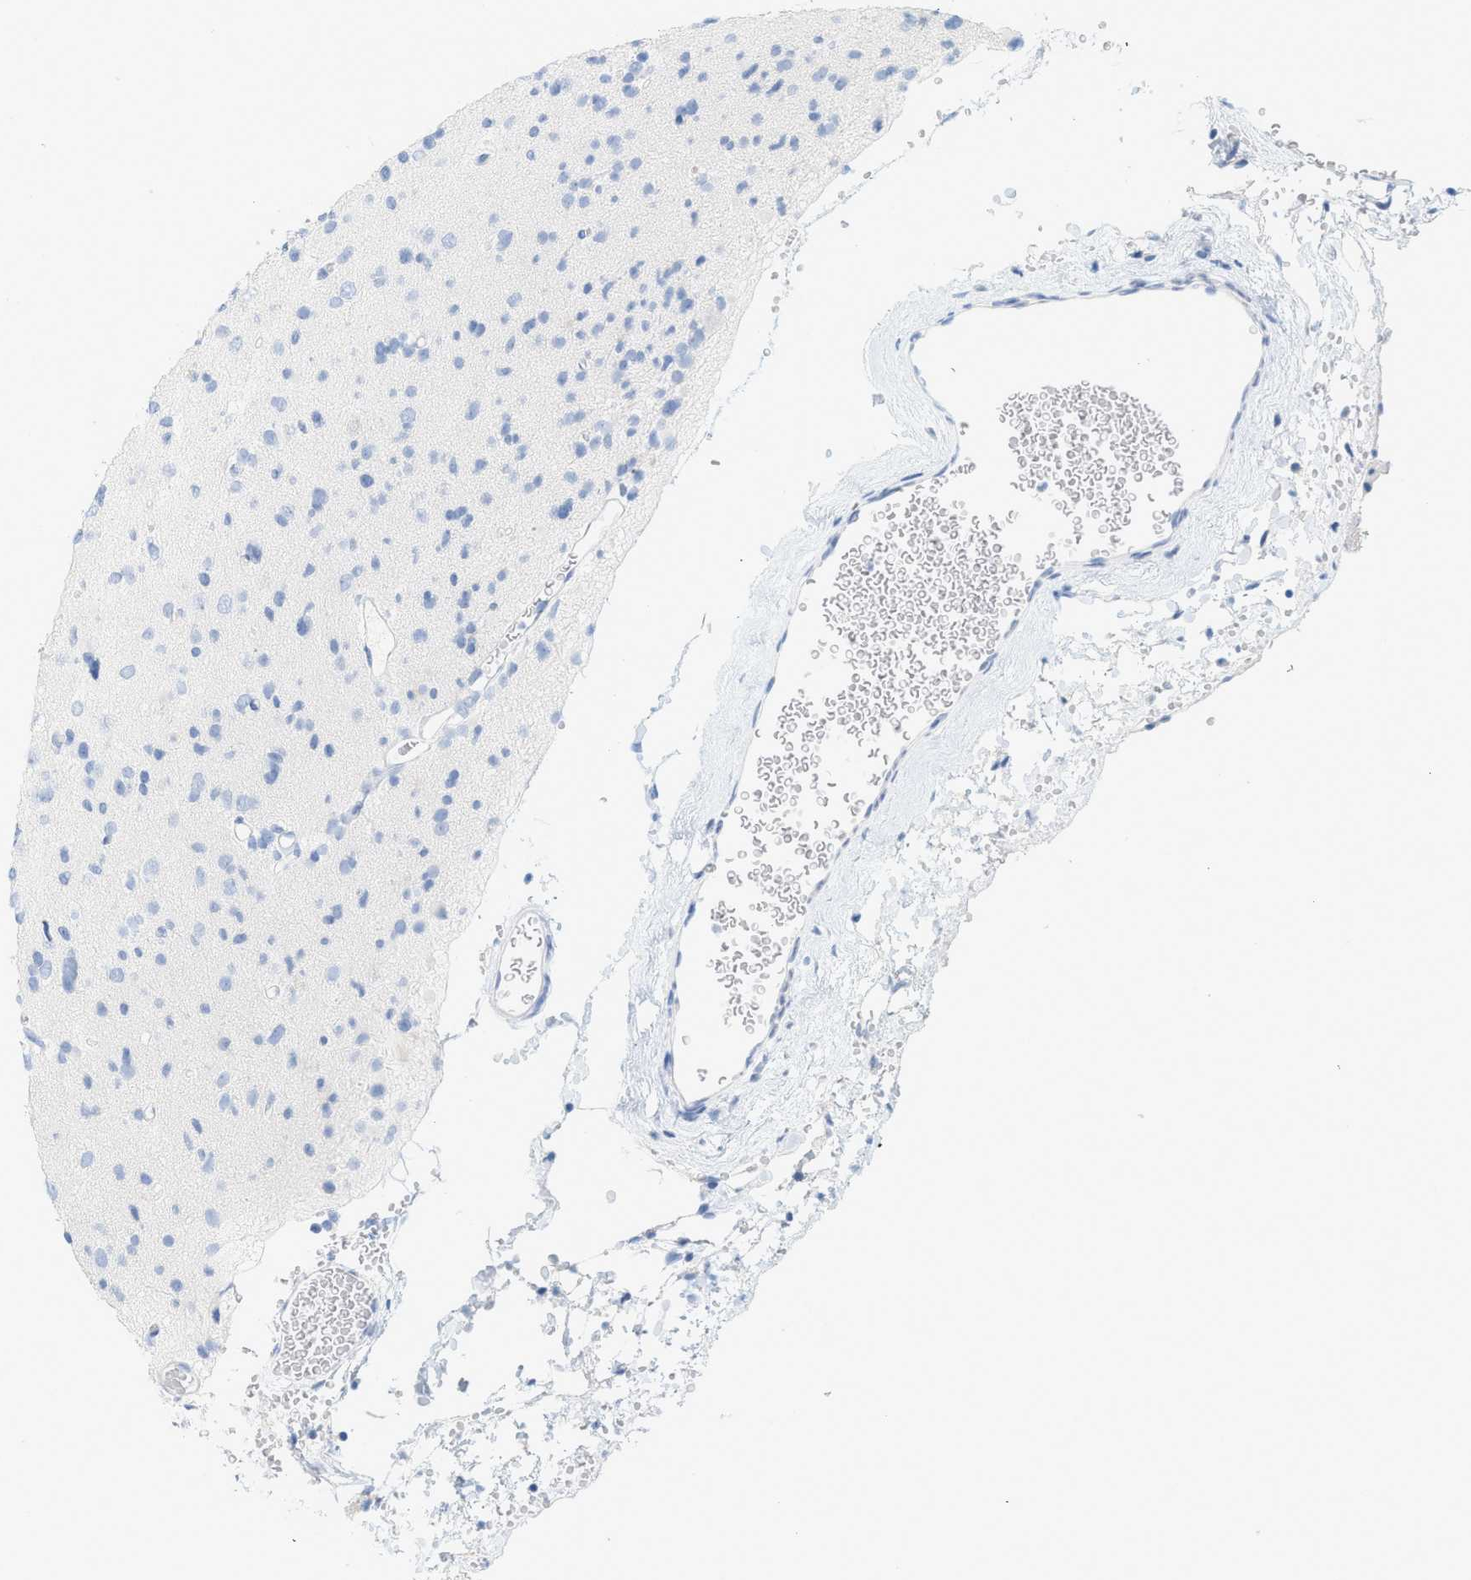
{"staining": {"intensity": "negative", "quantity": "none", "location": "none"}, "tissue": "glioma", "cell_type": "Tumor cells", "image_type": "cancer", "snomed": [{"axis": "morphology", "description": "Glioma, malignant, Low grade"}, {"axis": "topography", "description": "Brain"}], "caption": "Histopathology image shows no protein expression in tumor cells of malignant glioma (low-grade) tissue.", "gene": "PAPPA", "patient": {"sex": "female", "age": 22}}